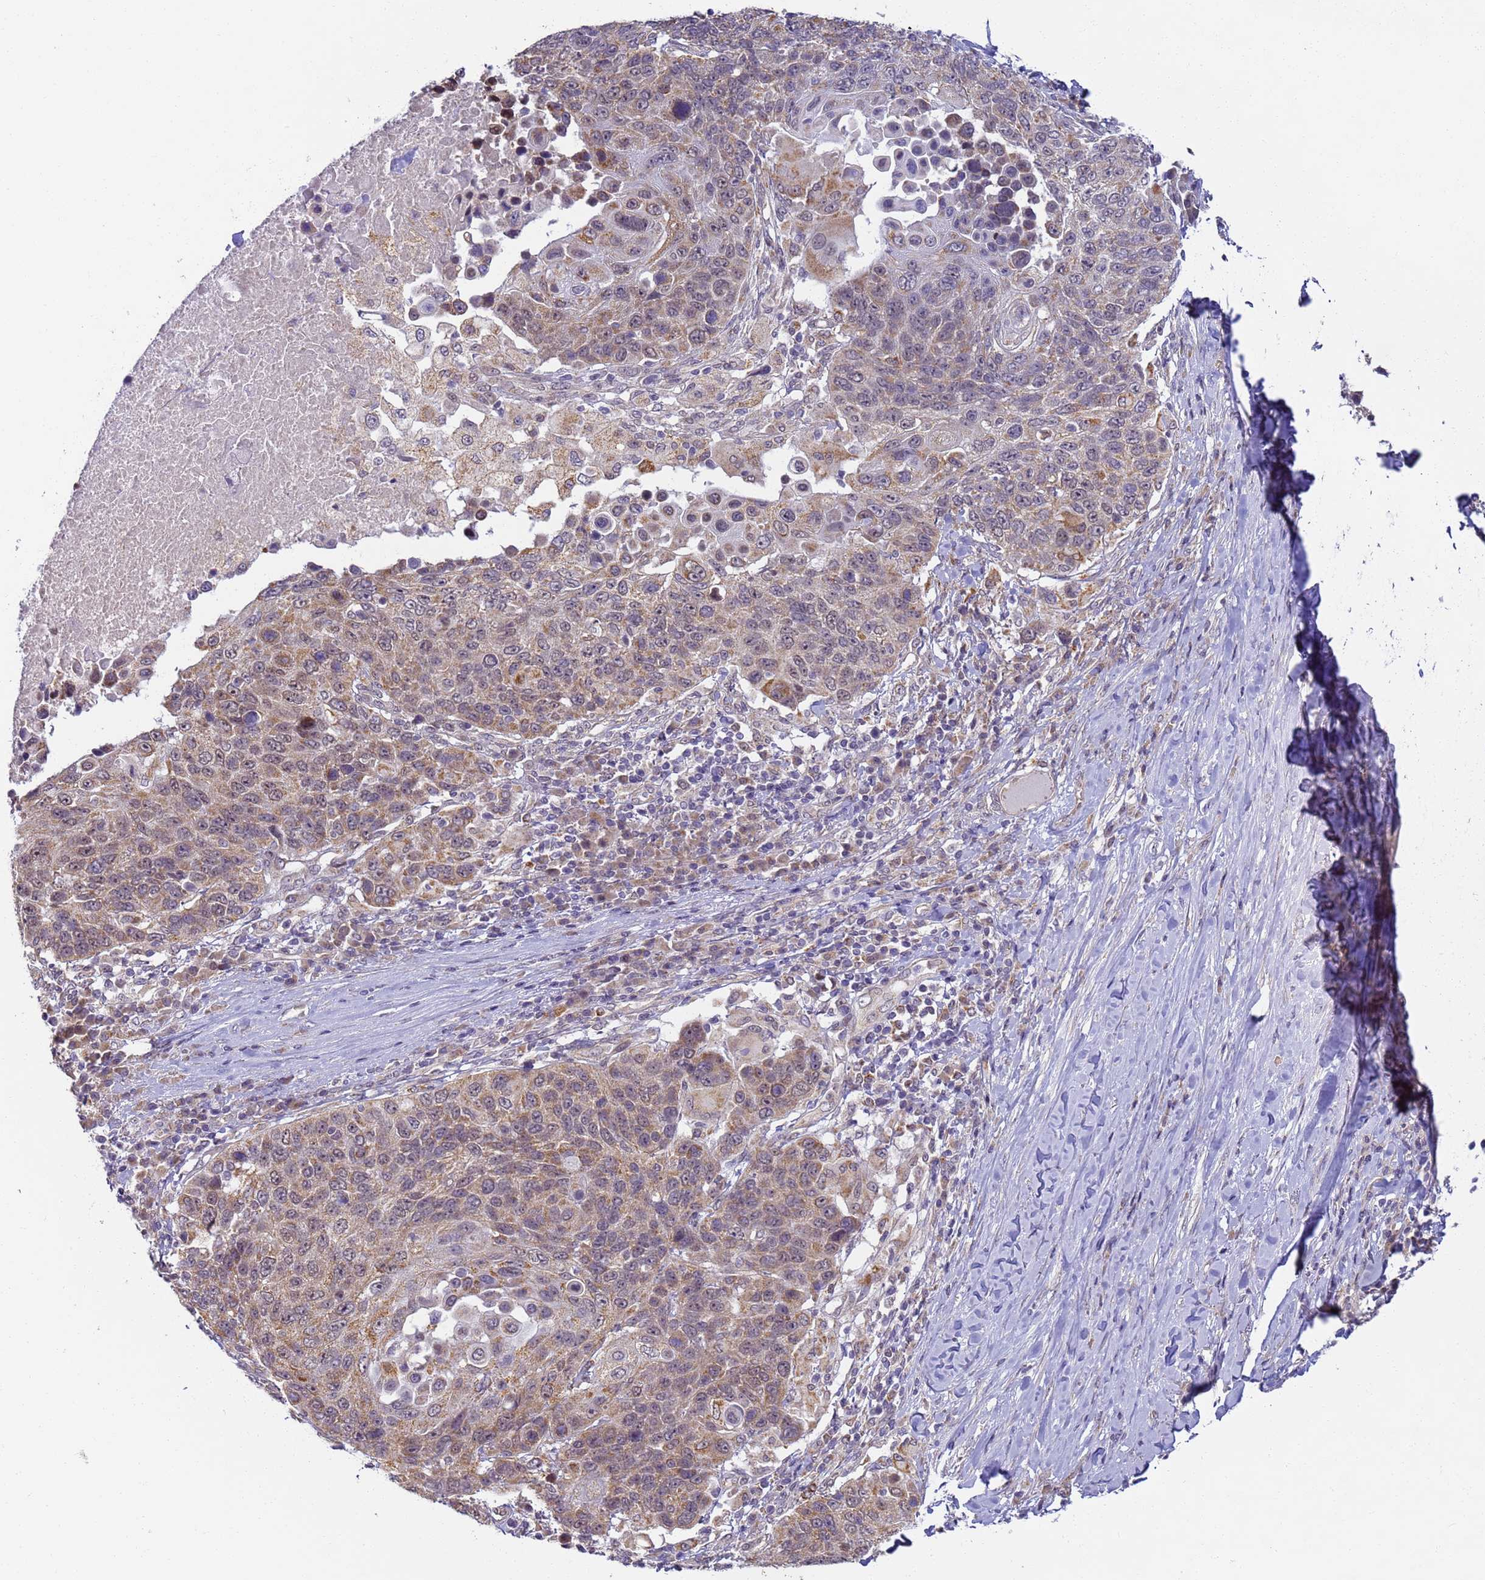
{"staining": {"intensity": "moderate", "quantity": ">75%", "location": "cytoplasmic/membranous"}, "tissue": "lung cancer", "cell_type": "Tumor cells", "image_type": "cancer", "snomed": [{"axis": "morphology", "description": "Normal tissue, NOS"}, {"axis": "morphology", "description": "Squamous cell carcinoma, NOS"}, {"axis": "topography", "description": "Lymph node"}, {"axis": "topography", "description": "Lung"}], "caption": "A brown stain labels moderate cytoplasmic/membranous staining of a protein in lung squamous cell carcinoma tumor cells.", "gene": "RAPGEF3", "patient": {"sex": "male", "age": 66}}